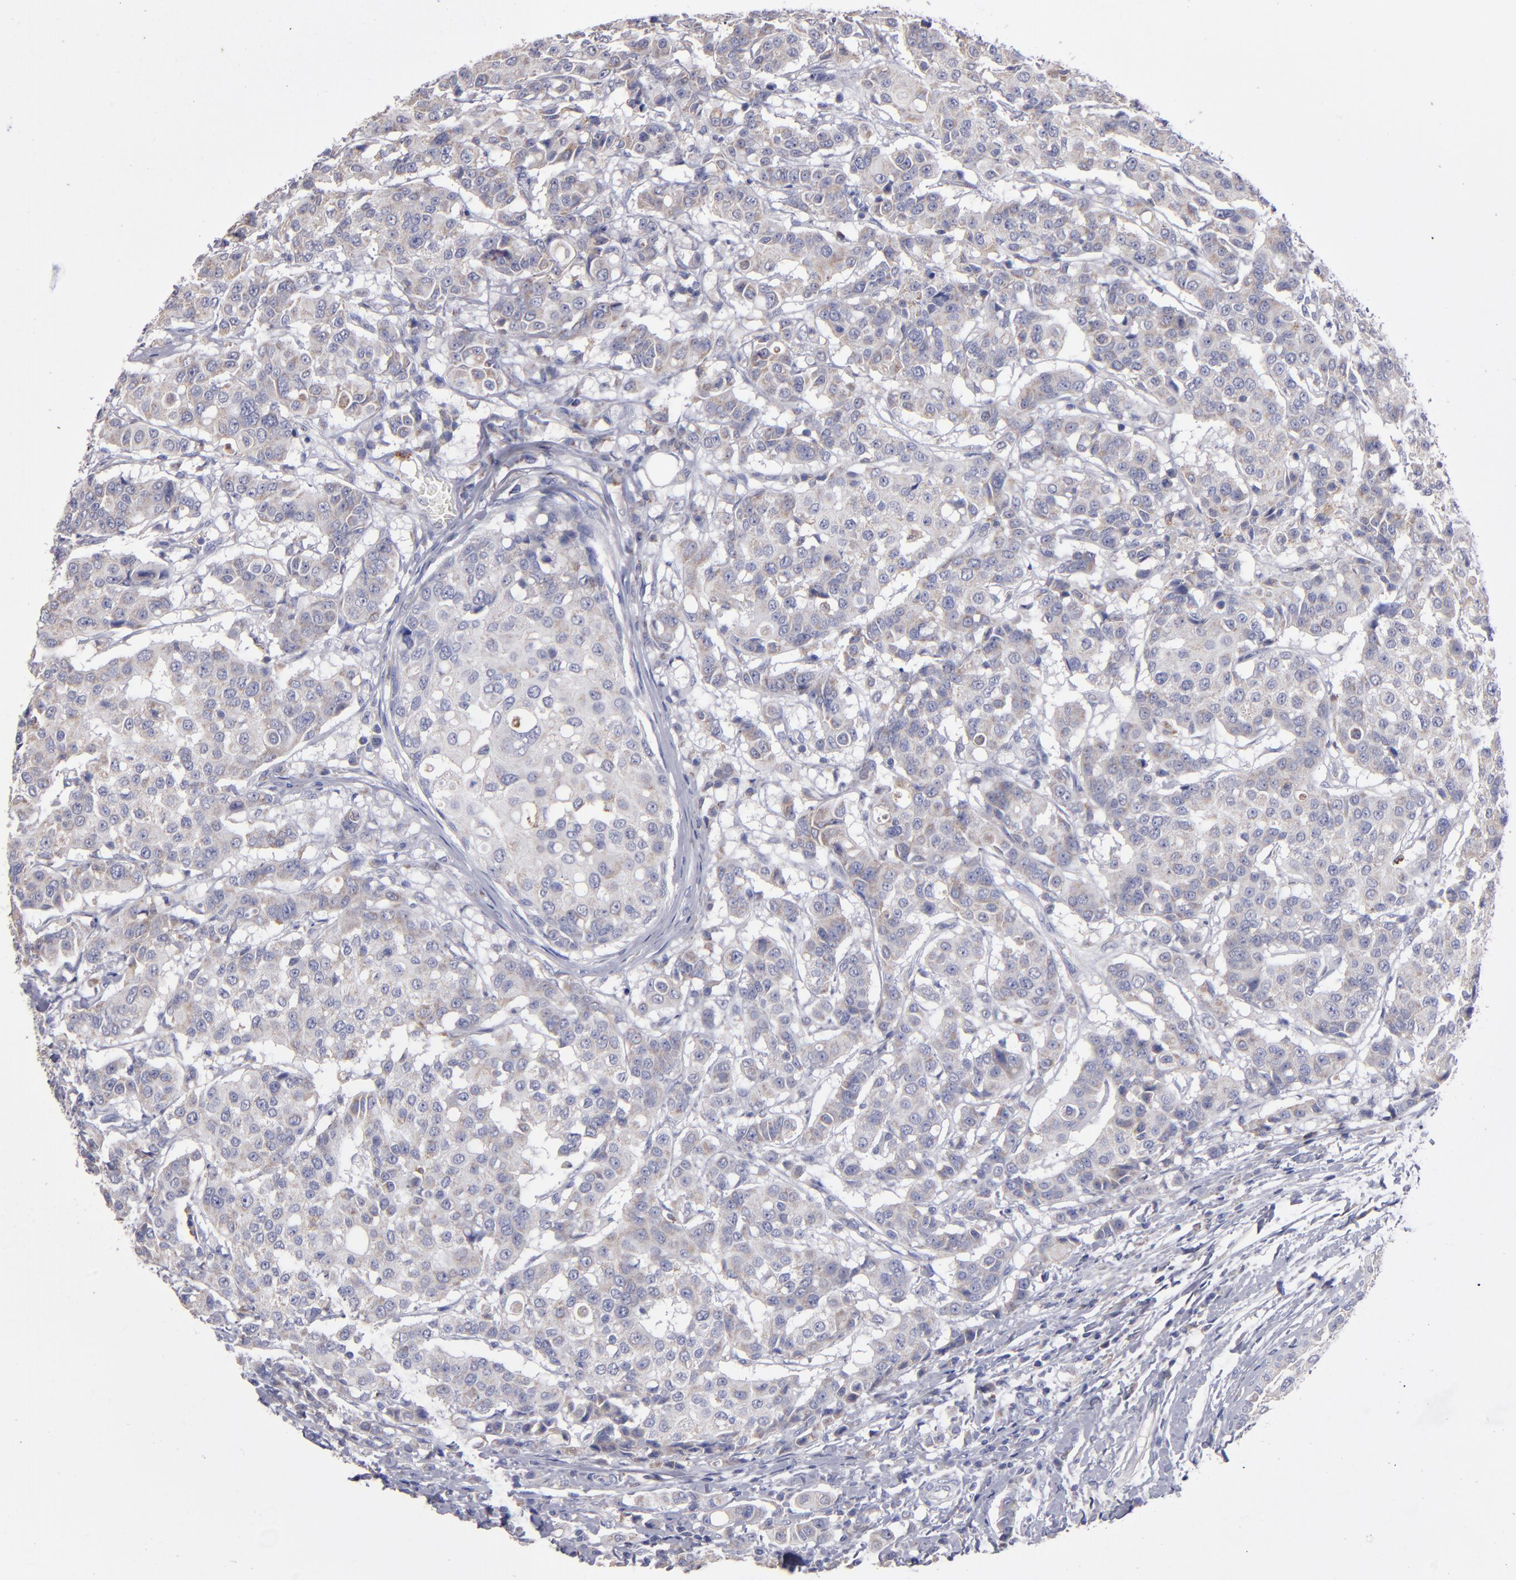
{"staining": {"intensity": "weak", "quantity": ">75%", "location": "cytoplasmic/membranous"}, "tissue": "breast cancer", "cell_type": "Tumor cells", "image_type": "cancer", "snomed": [{"axis": "morphology", "description": "Duct carcinoma"}, {"axis": "topography", "description": "Breast"}], "caption": "Immunohistochemical staining of breast invasive ductal carcinoma reveals weak cytoplasmic/membranous protein positivity in about >75% of tumor cells.", "gene": "FGR", "patient": {"sex": "female", "age": 27}}